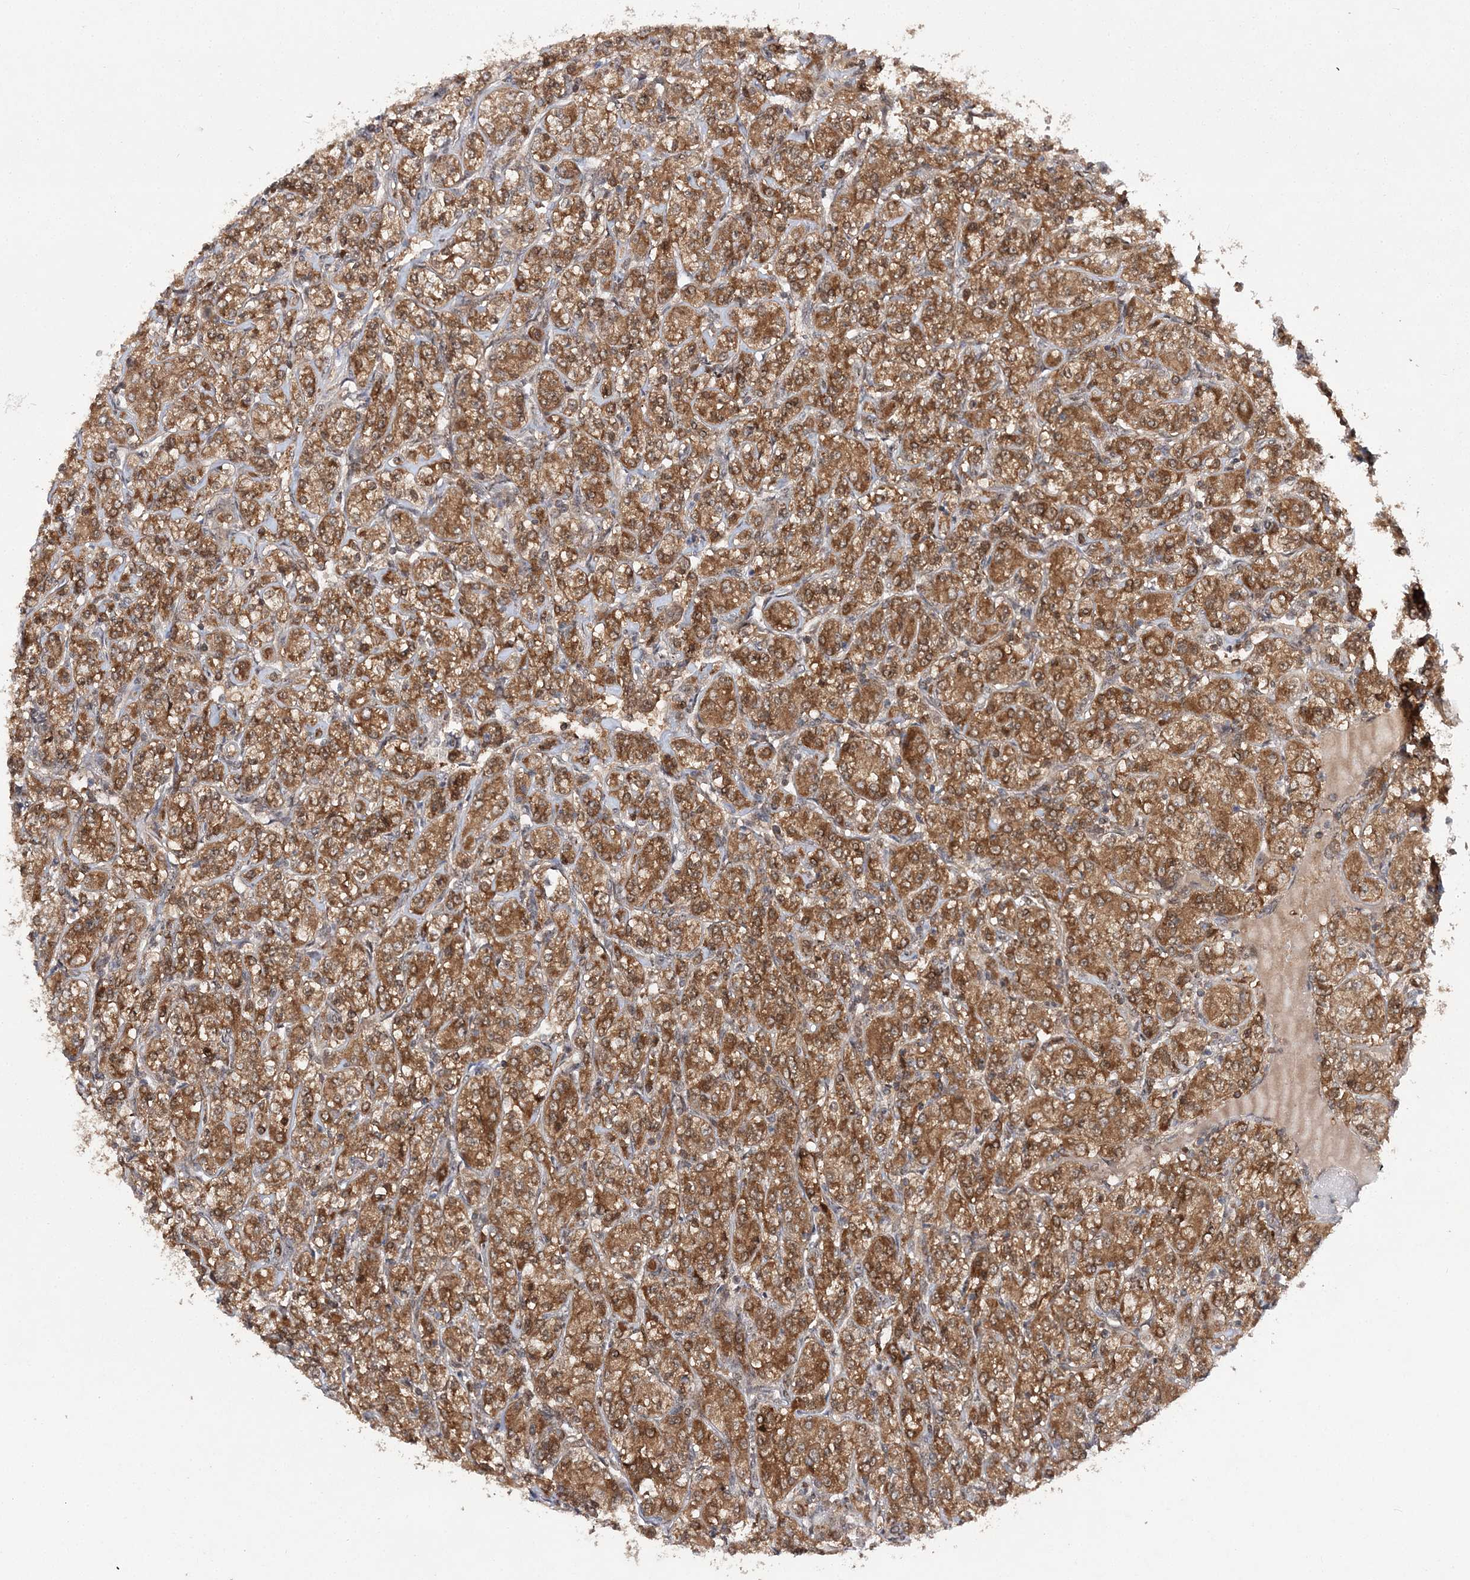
{"staining": {"intensity": "strong", "quantity": ">75%", "location": "cytoplasmic/membranous"}, "tissue": "renal cancer", "cell_type": "Tumor cells", "image_type": "cancer", "snomed": [{"axis": "morphology", "description": "Adenocarcinoma, NOS"}, {"axis": "topography", "description": "Kidney"}], "caption": "A photomicrograph showing strong cytoplasmic/membranous positivity in approximately >75% of tumor cells in renal adenocarcinoma, as visualized by brown immunohistochemical staining.", "gene": "NIF3L1", "patient": {"sex": "male", "age": 77}}